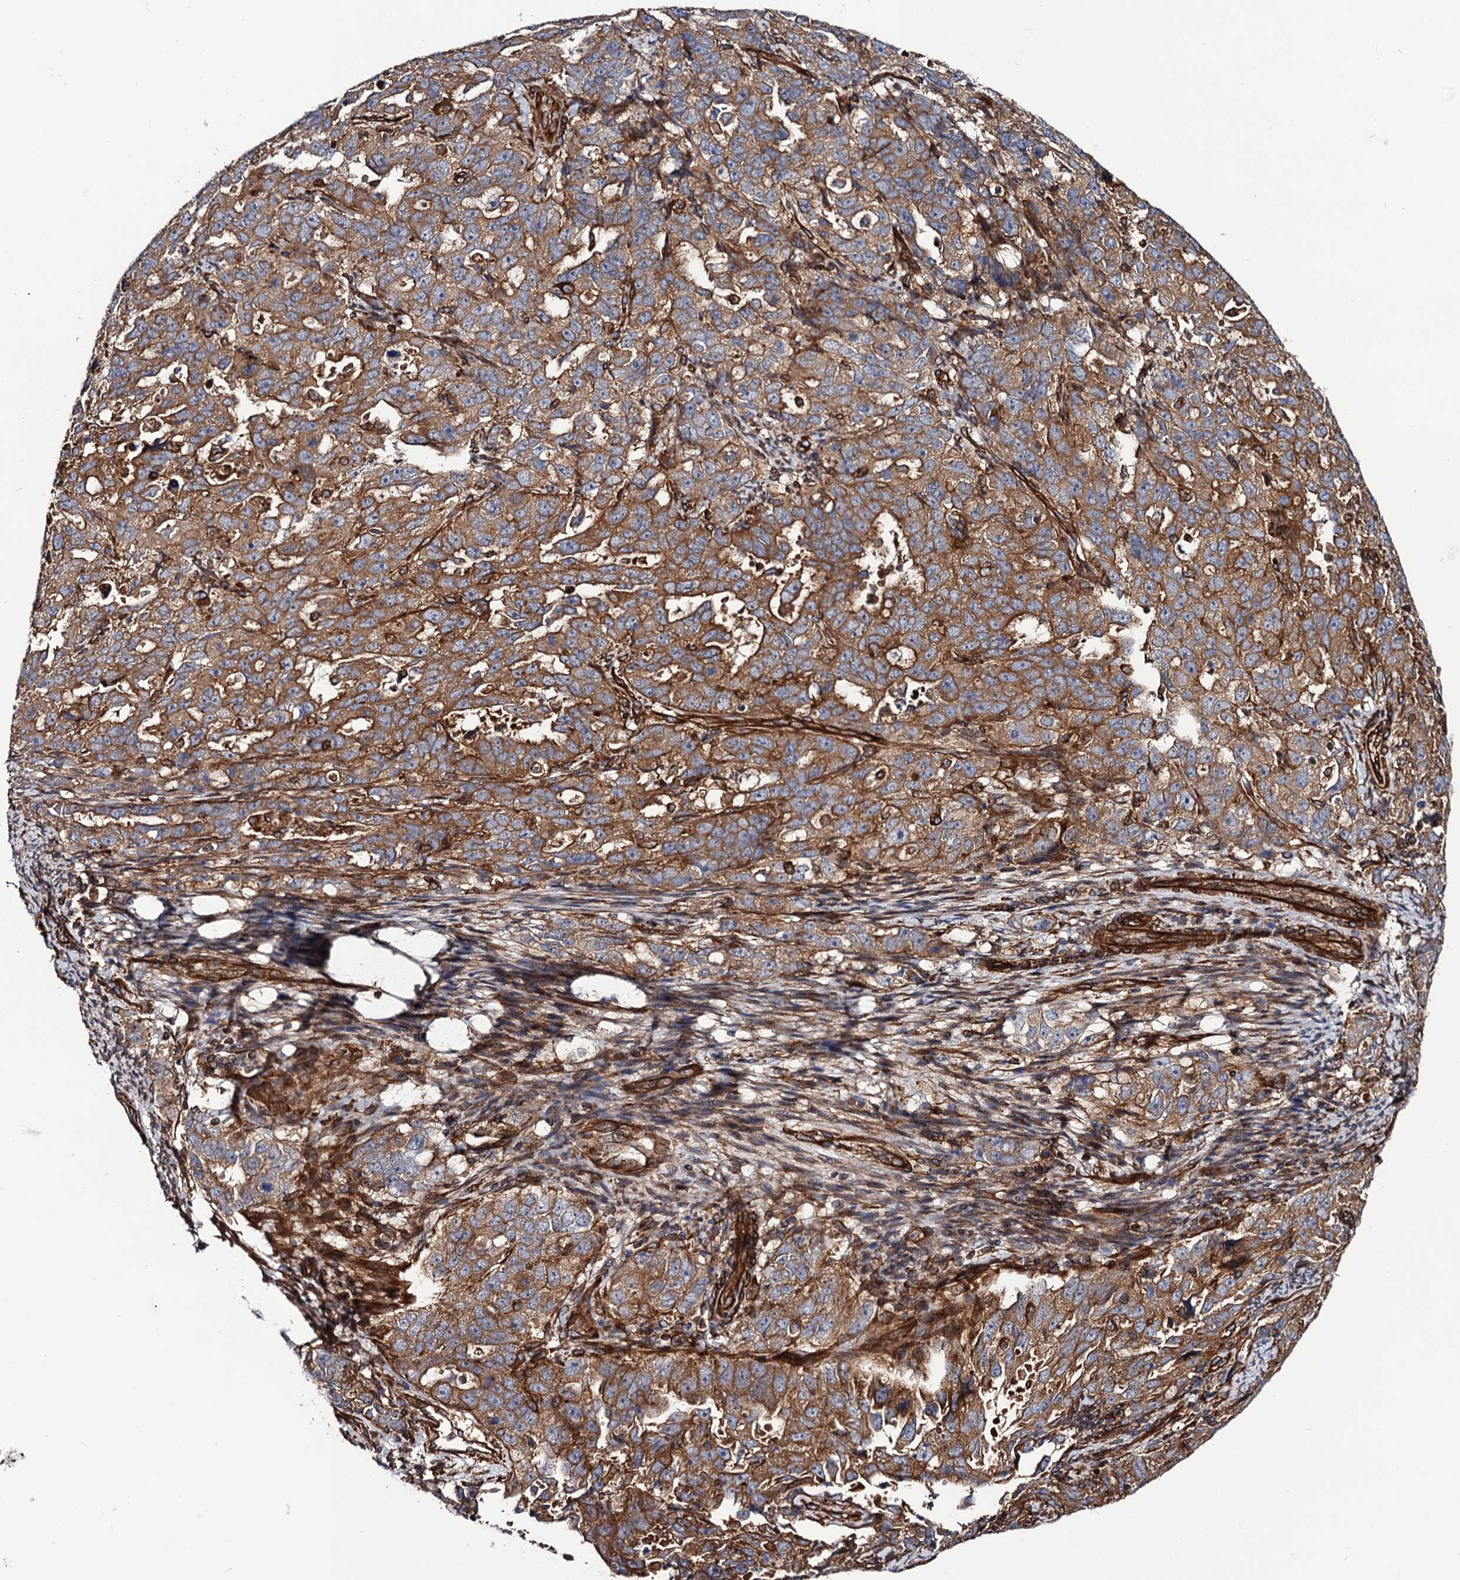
{"staining": {"intensity": "moderate", "quantity": ">75%", "location": "cytoplasmic/membranous"}, "tissue": "endometrial cancer", "cell_type": "Tumor cells", "image_type": "cancer", "snomed": [{"axis": "morphology", "description": "Adenocarcinoma, NOS"}, {"axis": "topography", "description": "Endometrium"}], "caption": "Immunohistochemical staining of endometrial cancer displays medium levels of moderate cytoplasmic/membranous protein staining in about >75% of tumor cells.", "gene": "CIP2A", "patient": {"sex": "female", "age": 65}}